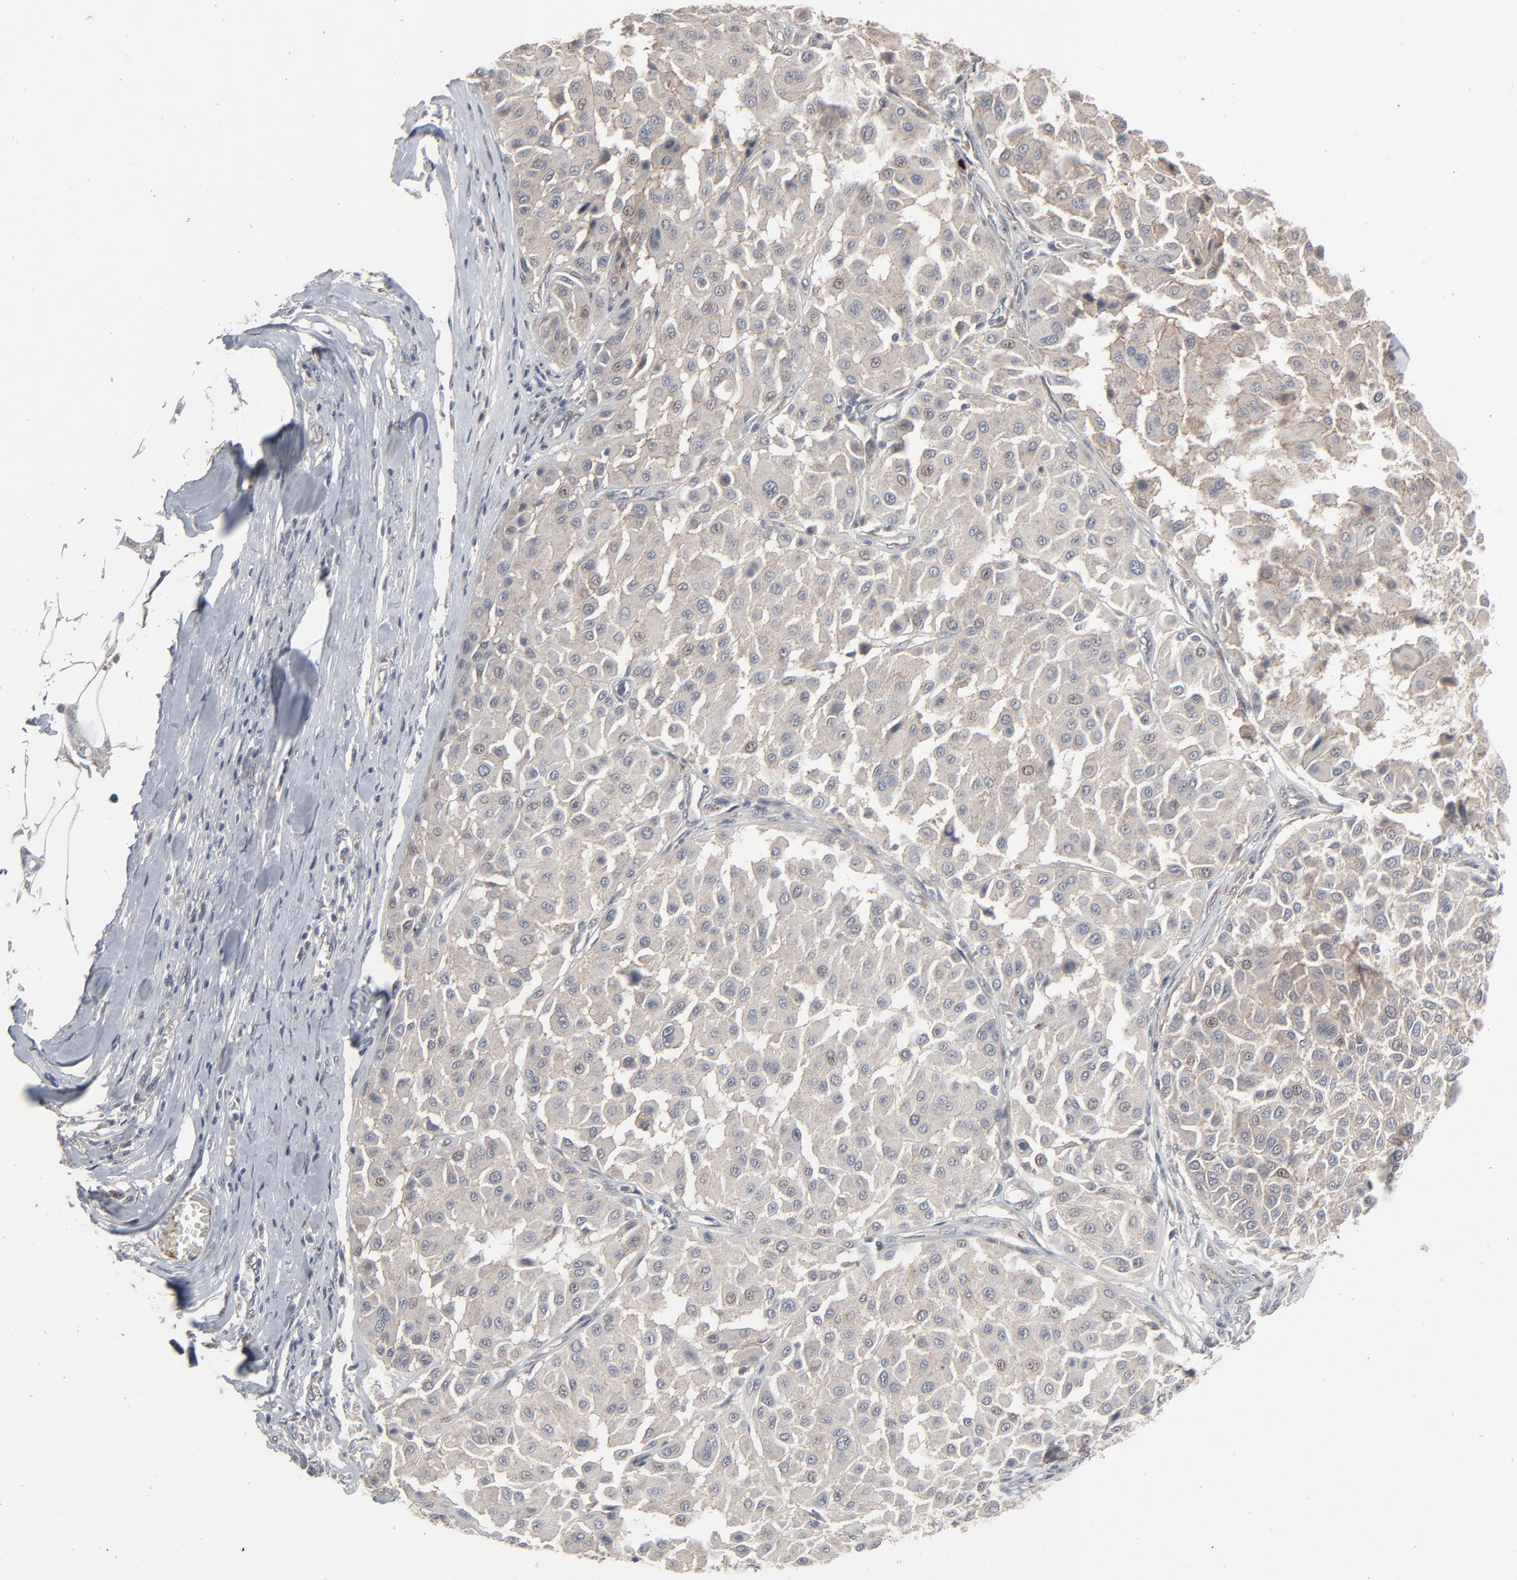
{"staining": {"intensity": "weak", "quantity": ">75%", "location": "cytoplasmic/membranous"}, "tissue": "melanoma", "cell_type": "Tumor cells", "image_type": "cancer", "snomed": [{"axis": "morphology", "description": "Malignant melanoma, Metastatic site"}, {"axis": "topography", "description": "Soft tissue"}], "caption": "Immunohistochemistry (IHC) staining of melanoma, which displays low levels of weak cytoplasmic/membranous staining in approximately >75% of tumor cells indicating weak cytoplasmic/membranous protein expression. The staining was performed using DAB (3,3'-diaminobenzidine) (brown) for protein detection and nuclei were counterstained in hematoxylin (blue).", "gene": "JAM3", "patient": {"sex": "male", "age": 41}}